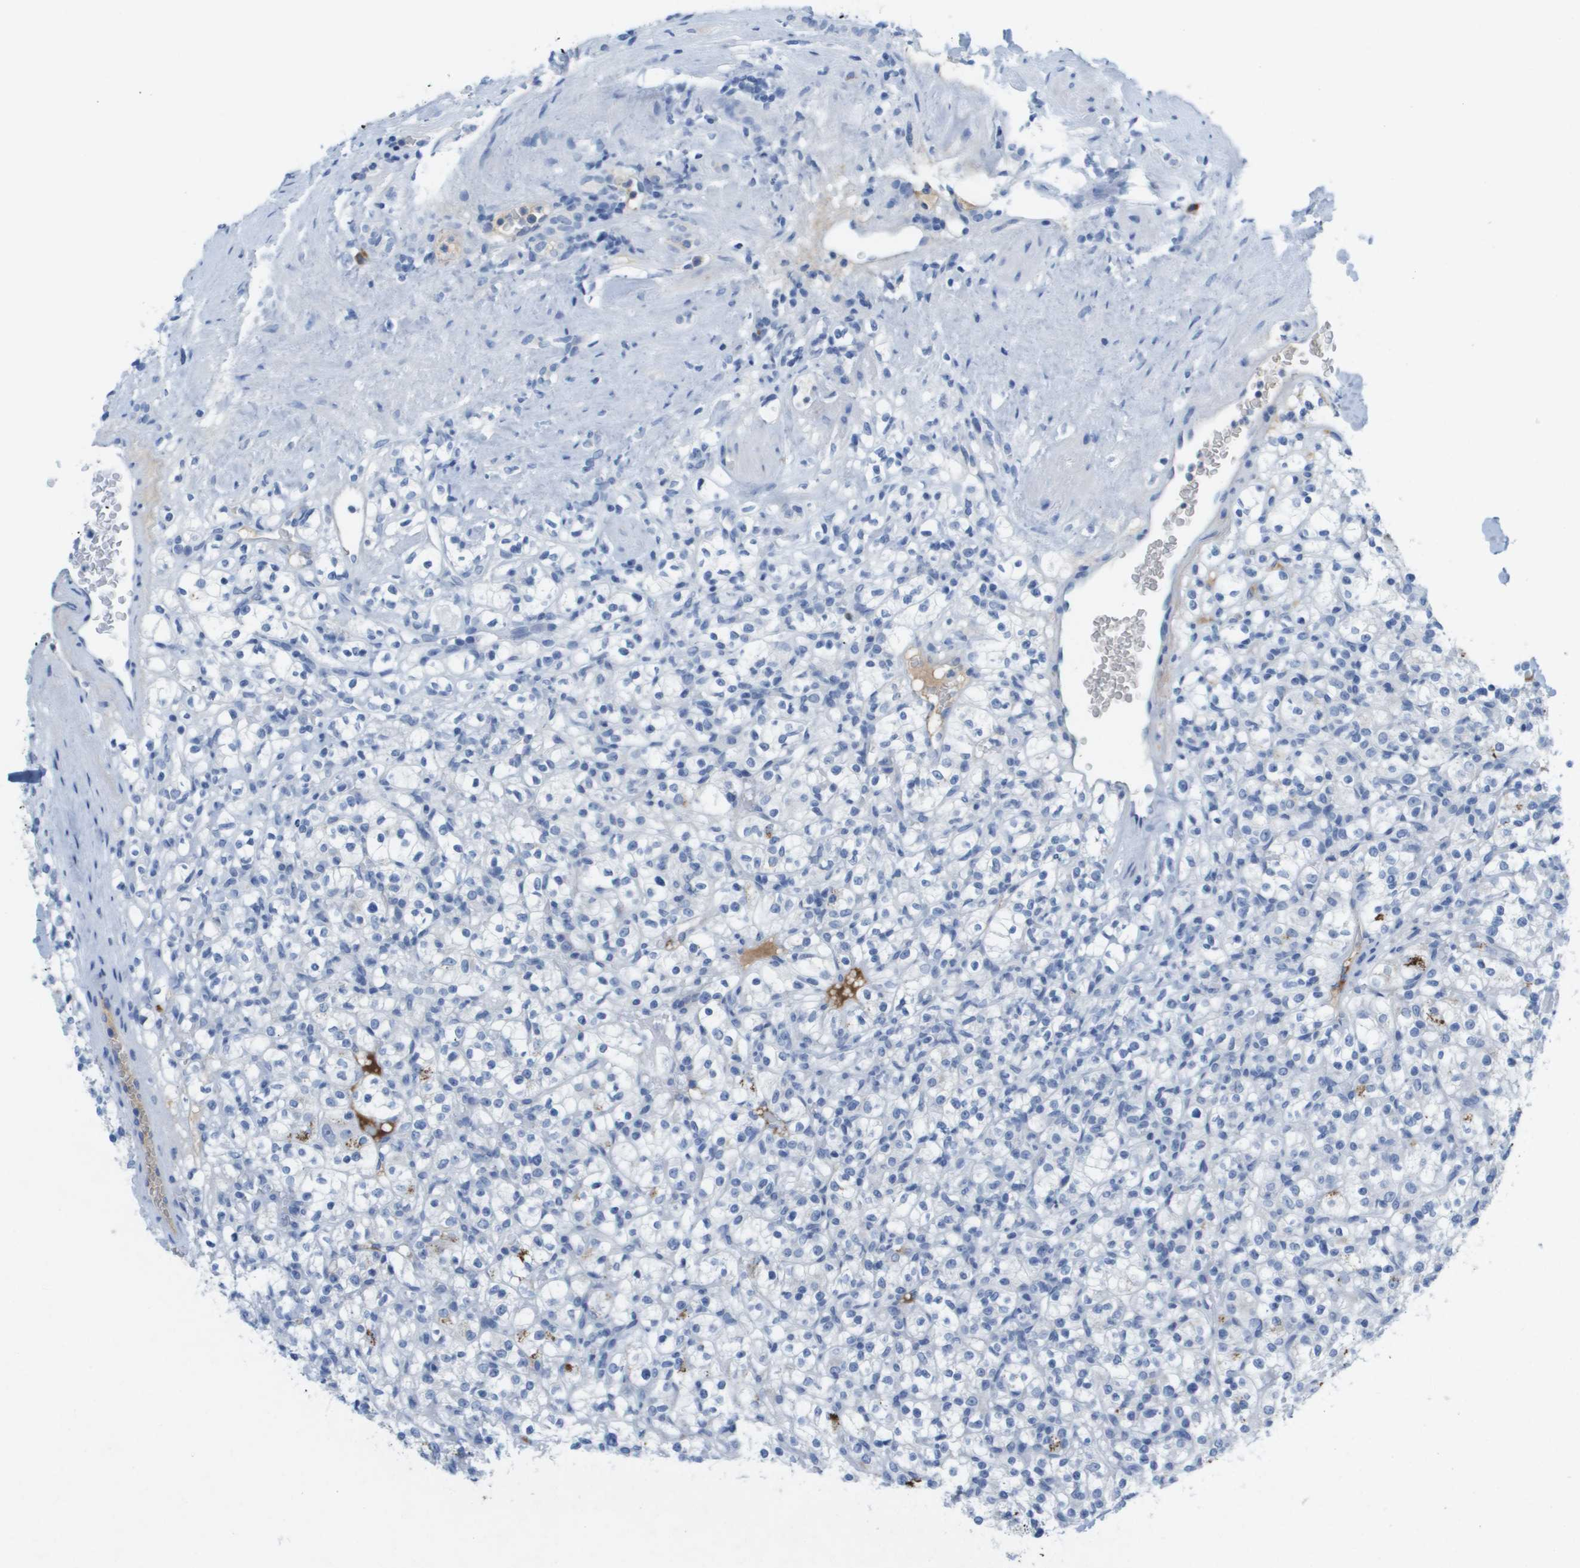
{"staining": {"intensity": "negative", "quantity": "none", "location": "none"}, "tissue": "renal cancer", "cell_type": "Tumor cells", "image_type": "cancer", "snomed": [{"axis": "morphology", "description": "Normal tissue, NOS"}, {"axis": "morphology", "description": "Adenocarcinoma, NOS"}, {"axis": "topography", "description": "Kidney"}], "caption": "This photomicrograph is of renal cancer stained with immunohistochemistry (IHC) to label a protein in brown with the nuclei are counter-stained blue. There is no expression in tumor cells.", "gene": "GPR18", "patient": {"sex": "female", "age": 72}}